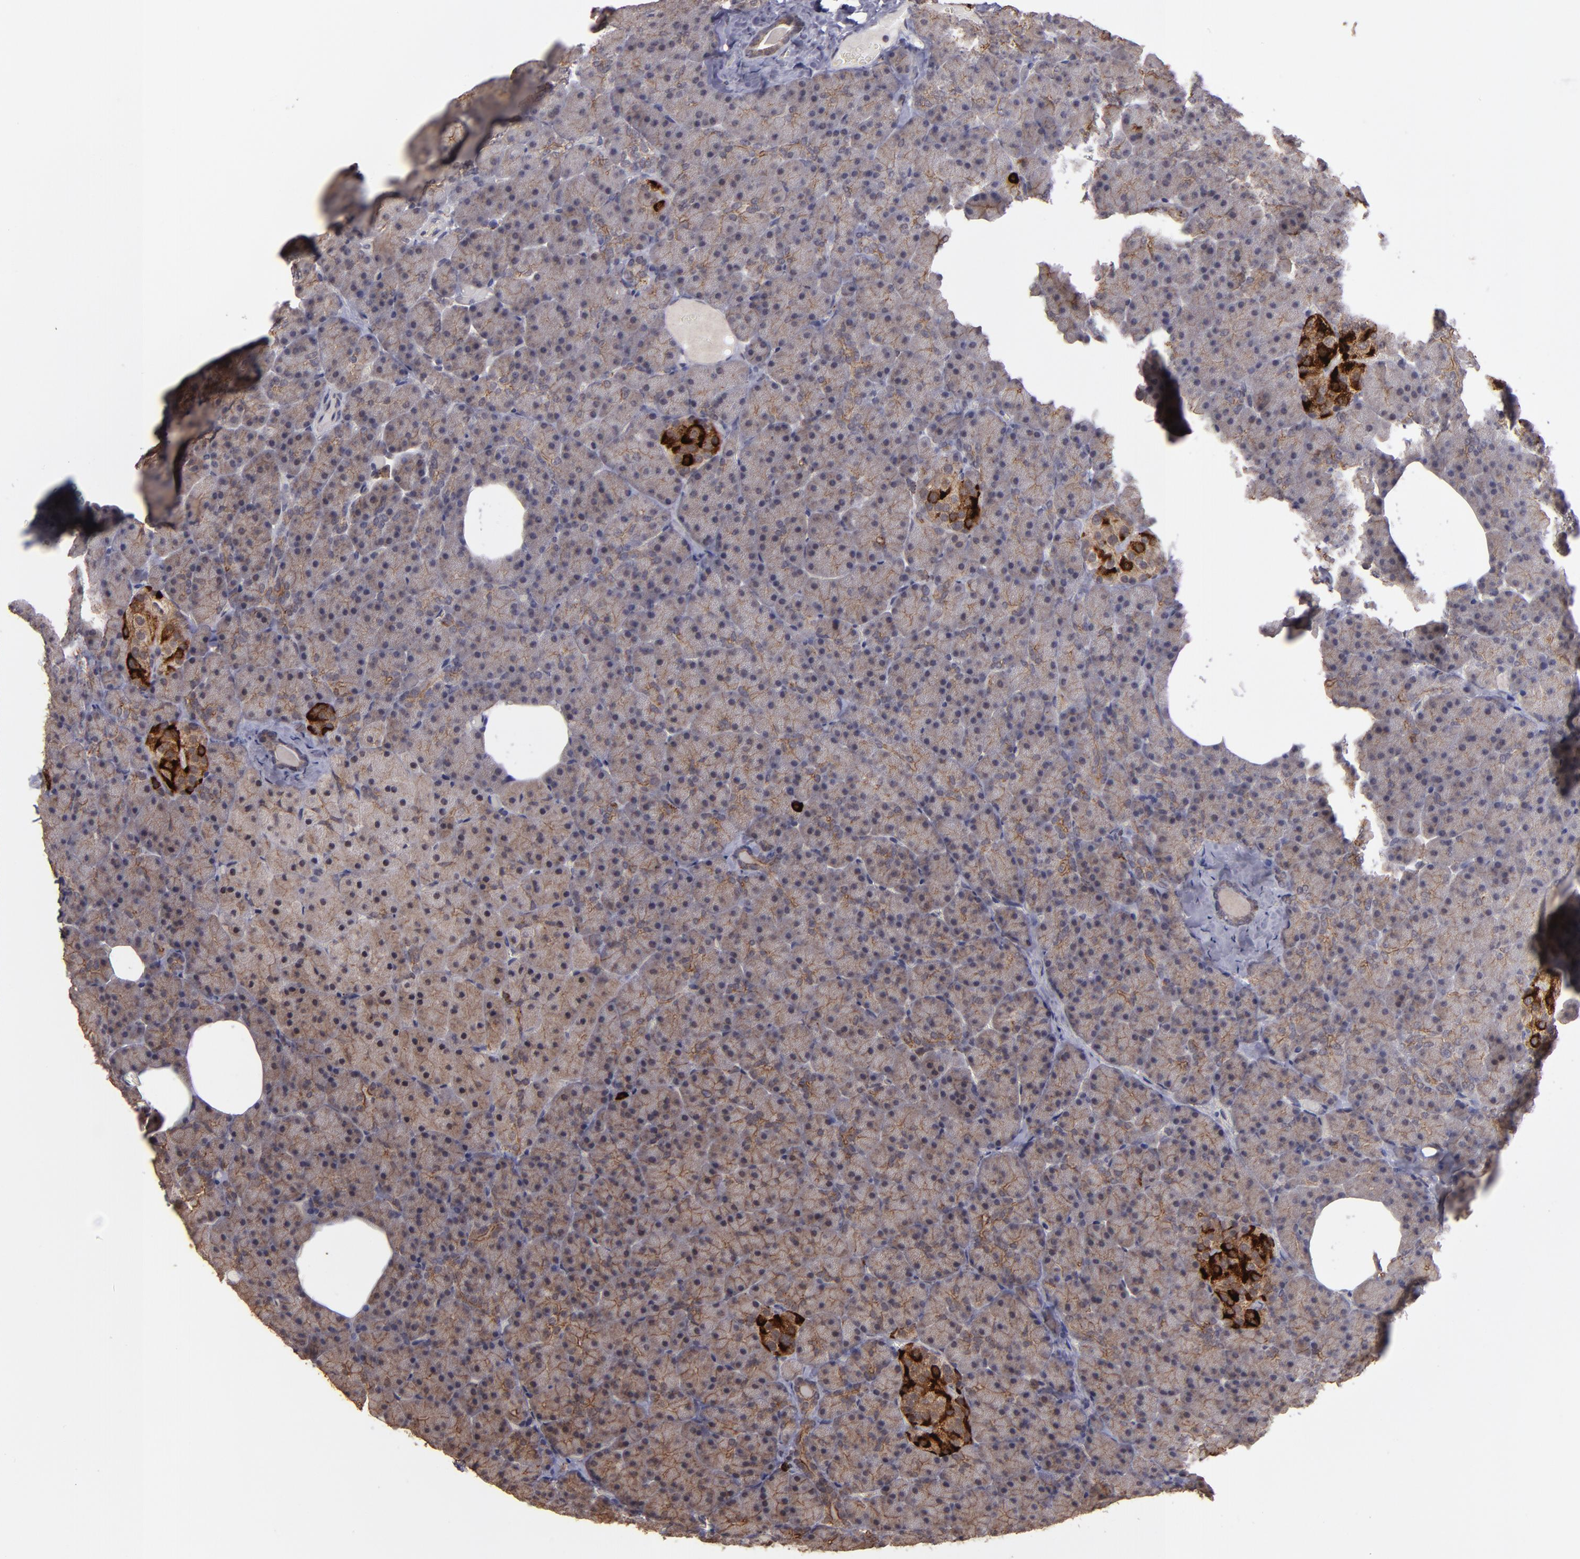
{"staining": {"intensity": "moderate", "quantity": ">75%", "location": "cytoplasmic/membranous"}, "tissue": "pancreas", "cell_type": "Exocrine glandular cells", "image_type": "normal", "snomed": [{"axis": "morphology", "description": "Normal tissue, NOS"}, {"axis": "topography", "description": "Pancreas"}], "caption": "Human pancreas stained for a protein (brown) displays moderate cytoplasmic/membranous positive expression in about >75% of exocrine glandular cells.", "gene": "SIPA1L1", "patient": {"sex": "female", "age": 35}}